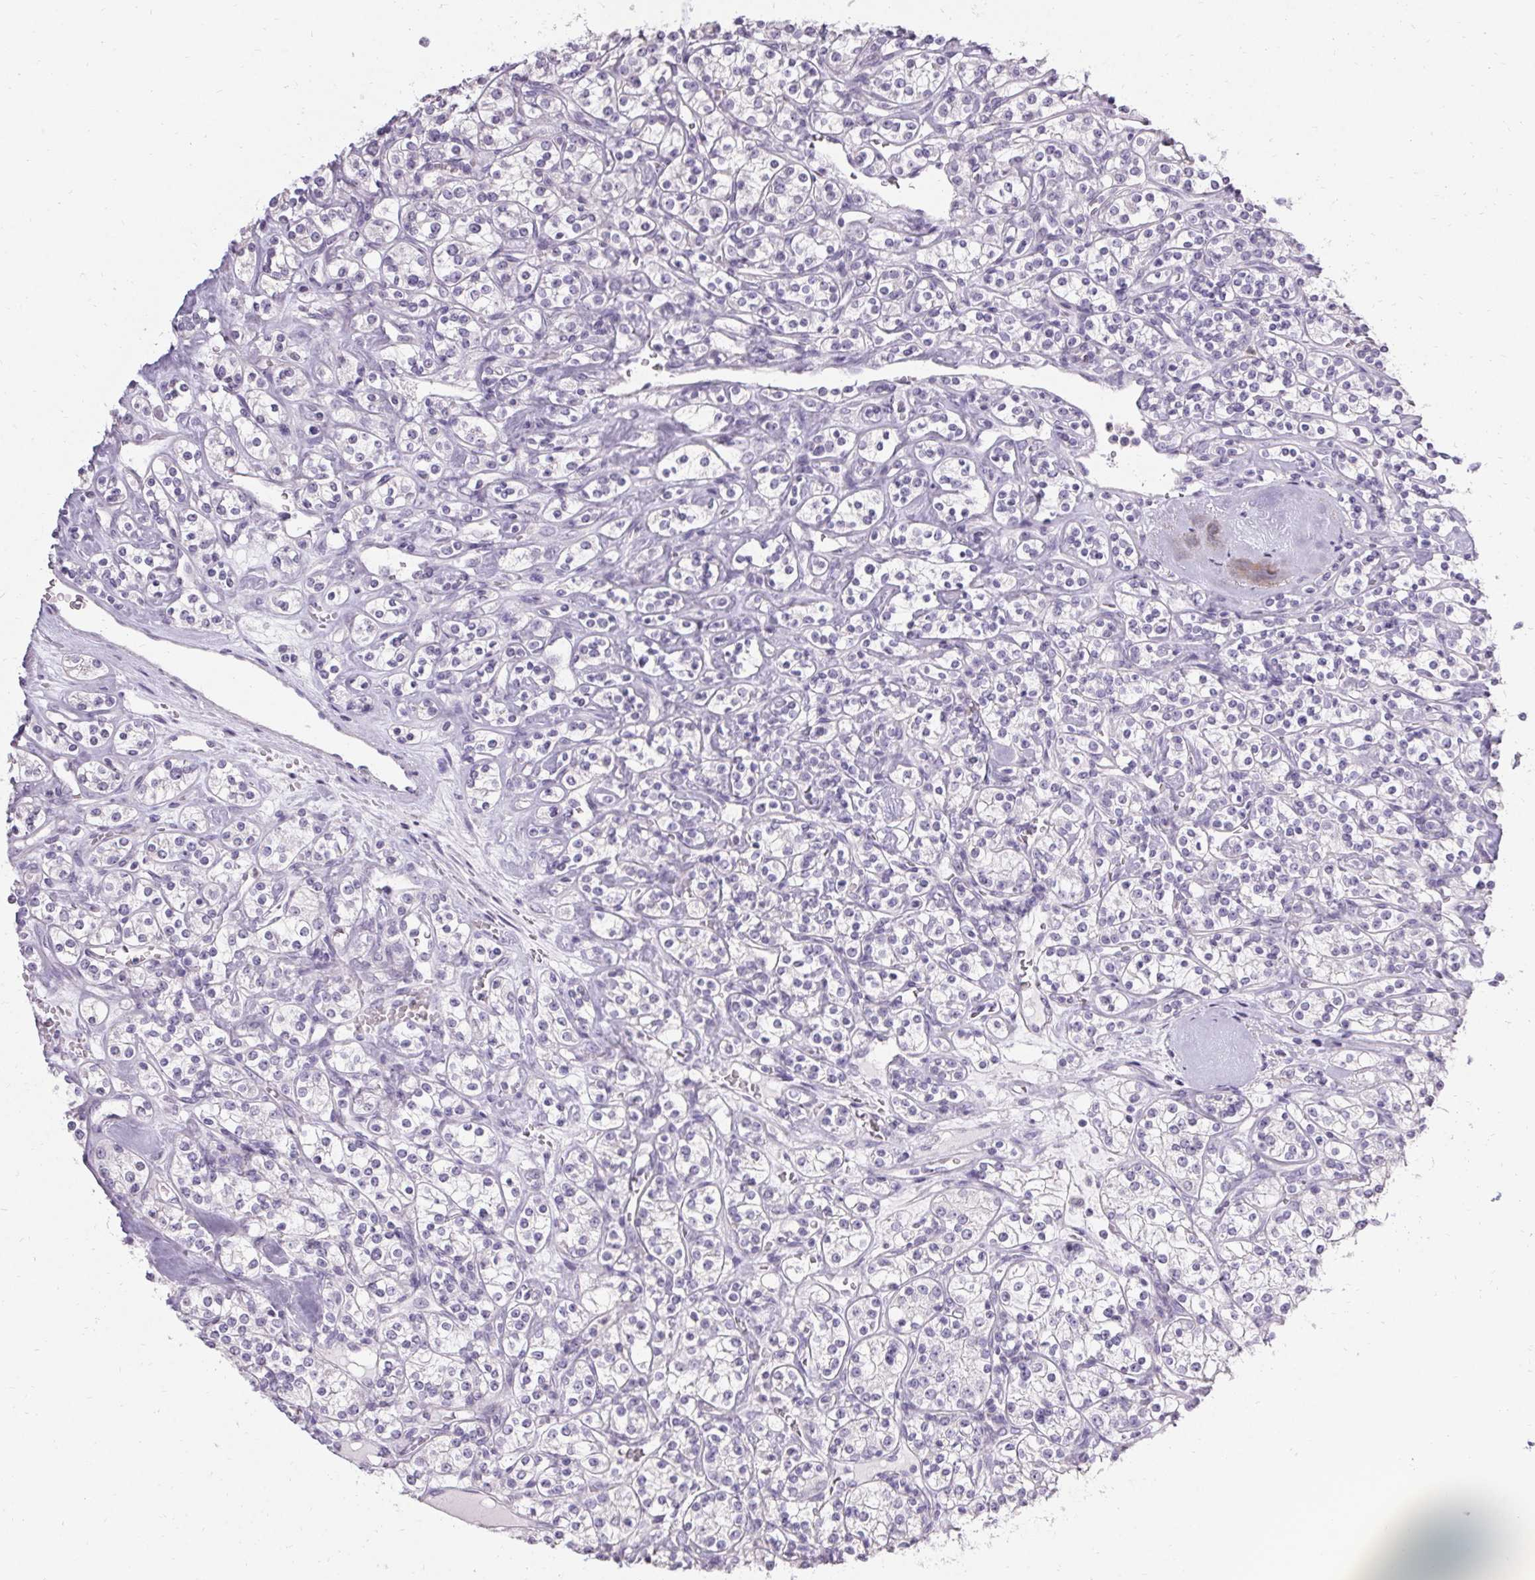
{"staining": {"intensity": "negative", "quantity": "none", "location": "none"}, "tissue": "renal cancer", "cell_type": "Tumor cells", "image_type": "cancer", "snomed": [{"axis": "morphology", "description": "Adenocarcinoma, NOS"}, {"axis": "topography", "description": "Kidney"}], "caption": "Renal cancer (adenocarcinoma) stained for a protein using immunohistochemistry reveals no expression tumor cells.", "gene": "PMEL", "patient": {"sex": "male", "age": 77}}